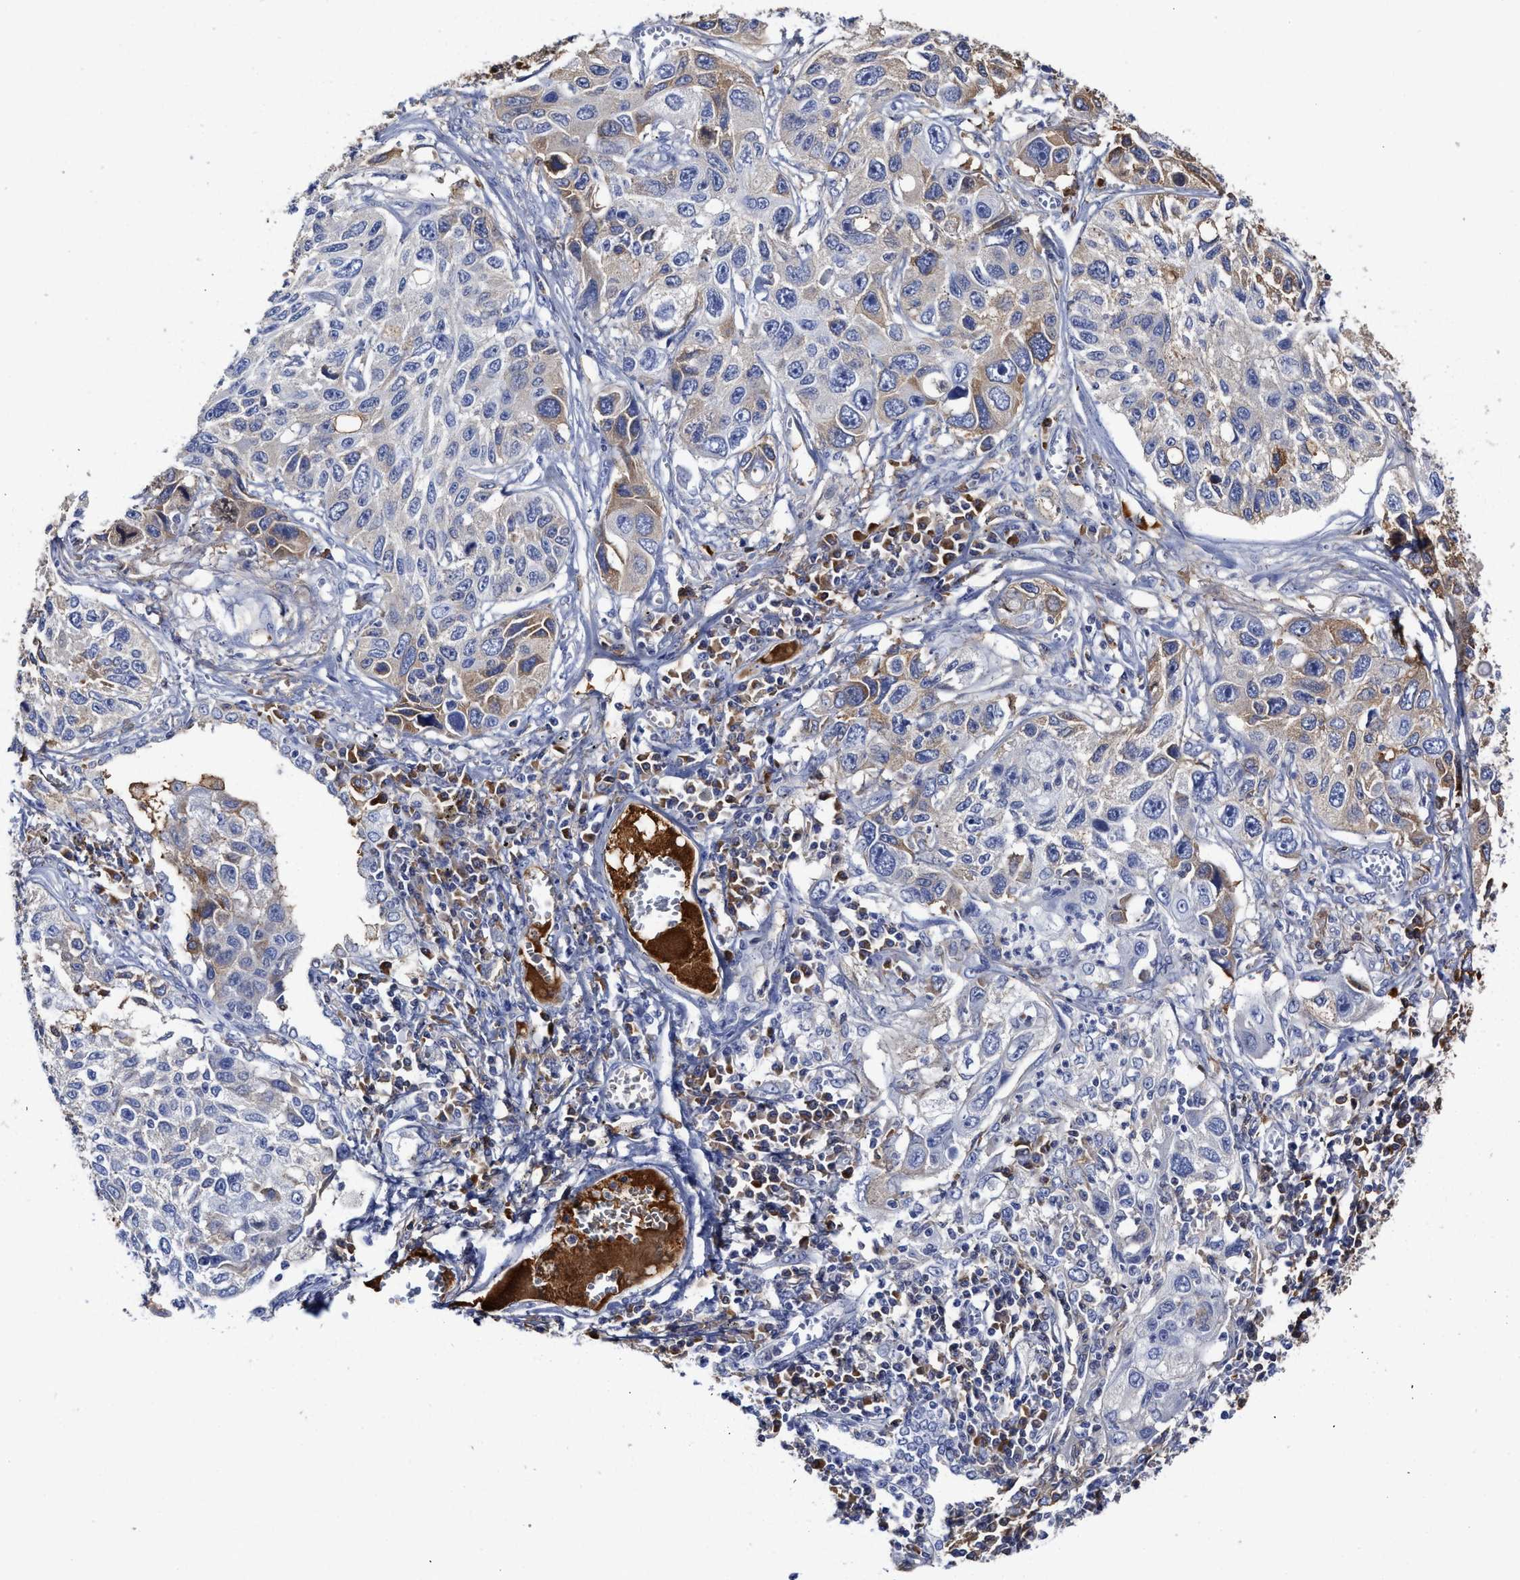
{"staining": {"intensity": "moderate", "quantity": "<25%", "location": "cytoplasmic/membranous"}, "tissue": "lung cancer", "cell_type": "Tumor cells", "image_type": "cancer", "snomed": [{"axis": "morphology", "description": "Squamous cell carcinoma, NOS"}, {"axis": "topography", "description": "Lung"}], "caption": "Lung squamous cell carcinoma stained for a protein demonstrates moderate cytoplasmic/membranous positivity in tumor cells.", "gene": "C2", "patient": {"sex": "male", "age": 71}}